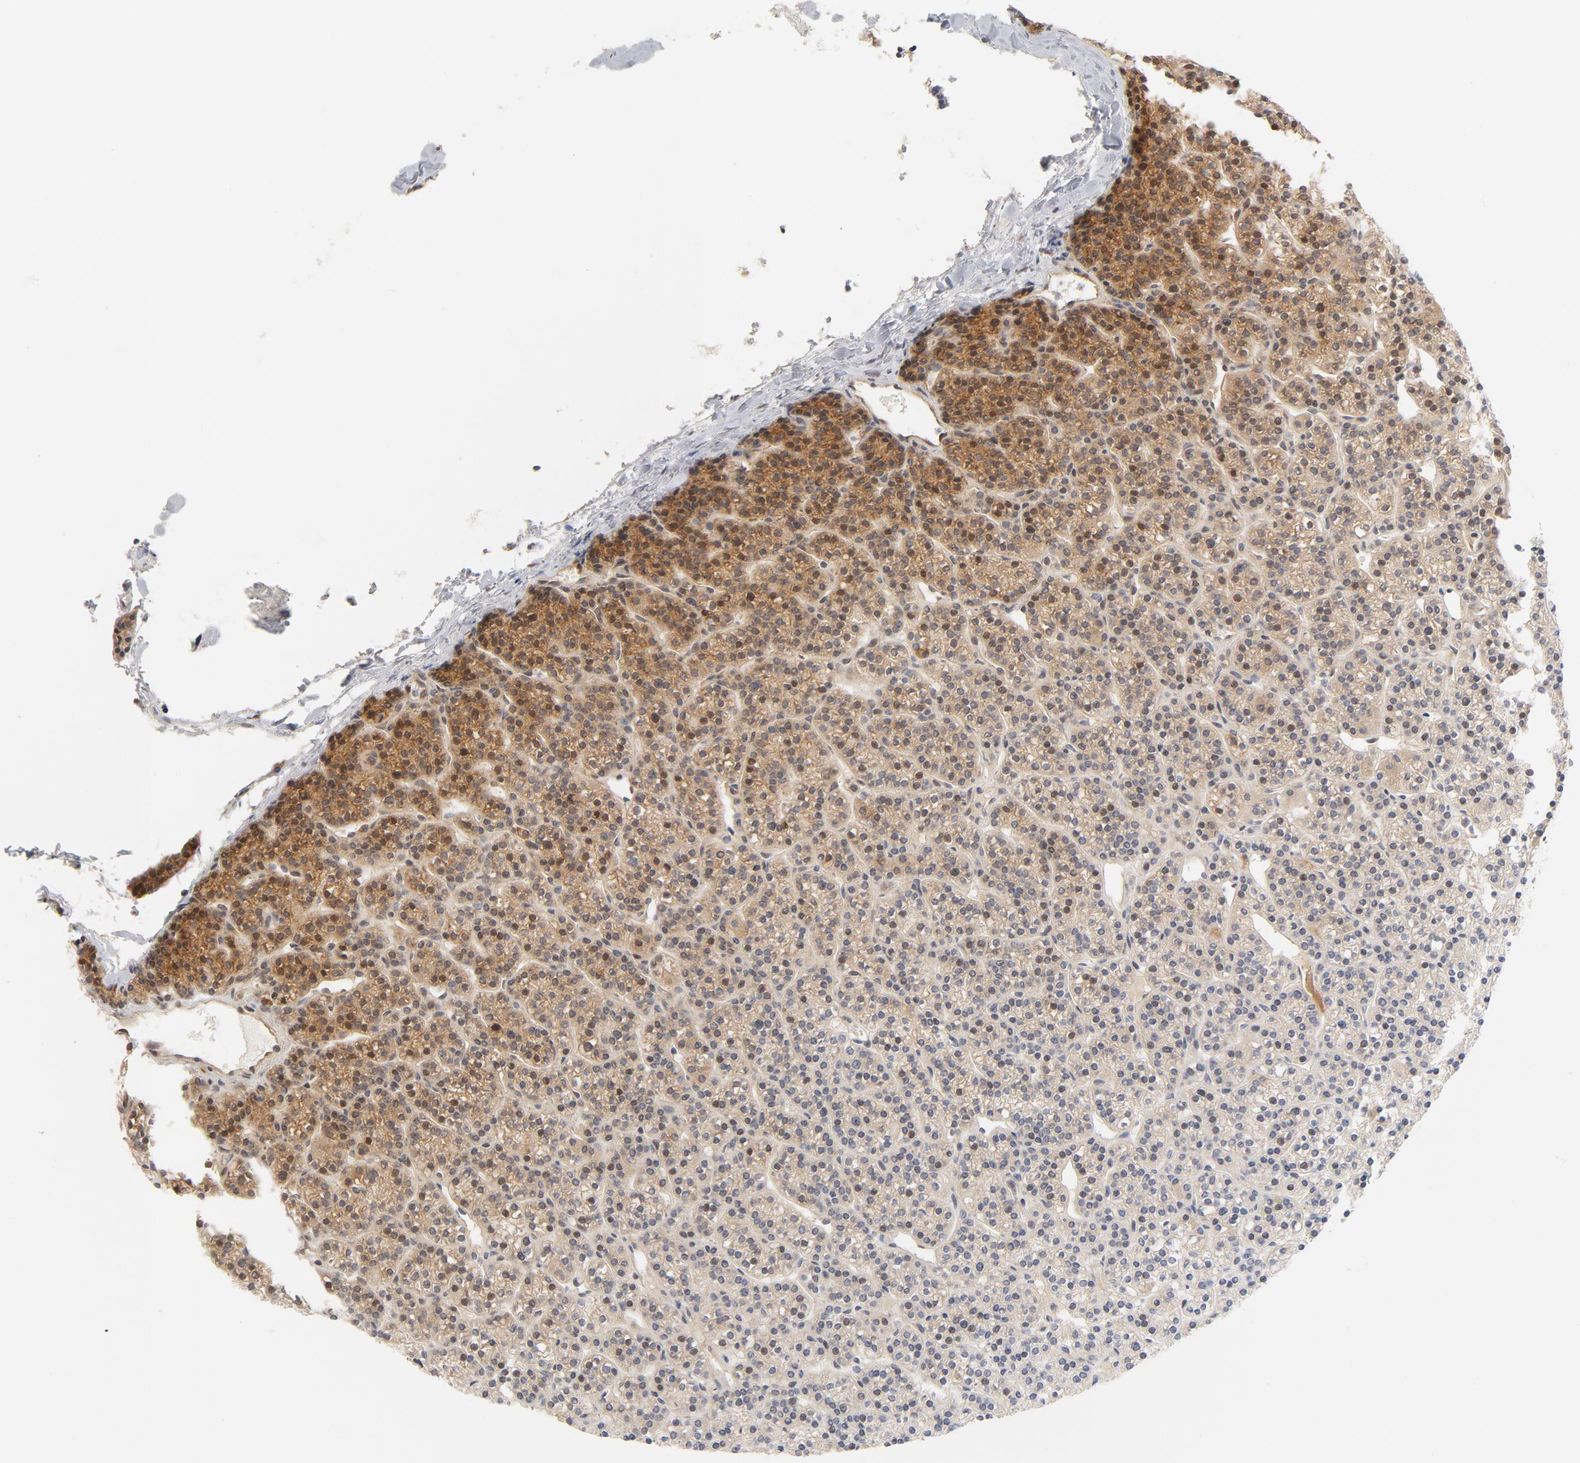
{"staining": {"intensity": "moderate", "quantity": ">75%", "location": "cytoplasmic/membranous,nuclear"}, "tissue": "parathyroid gland", "cell_type": "Glandular cells", "image_type": "normal", "snomed": [{"axis": "morphology", "description": "Normal tissue, NOS"}, {"axis": "topography", "description": "Parathyroid gland"}], "caption": "Immunohistochemistry of normal parathyroid gland demonstrates medium levels of moderate cytoplasmic/membranous,nuclear positivity in about >75% of glandular cells.", "gene": "EIF4E", "patient": {"sex": "female", "age": 50}}